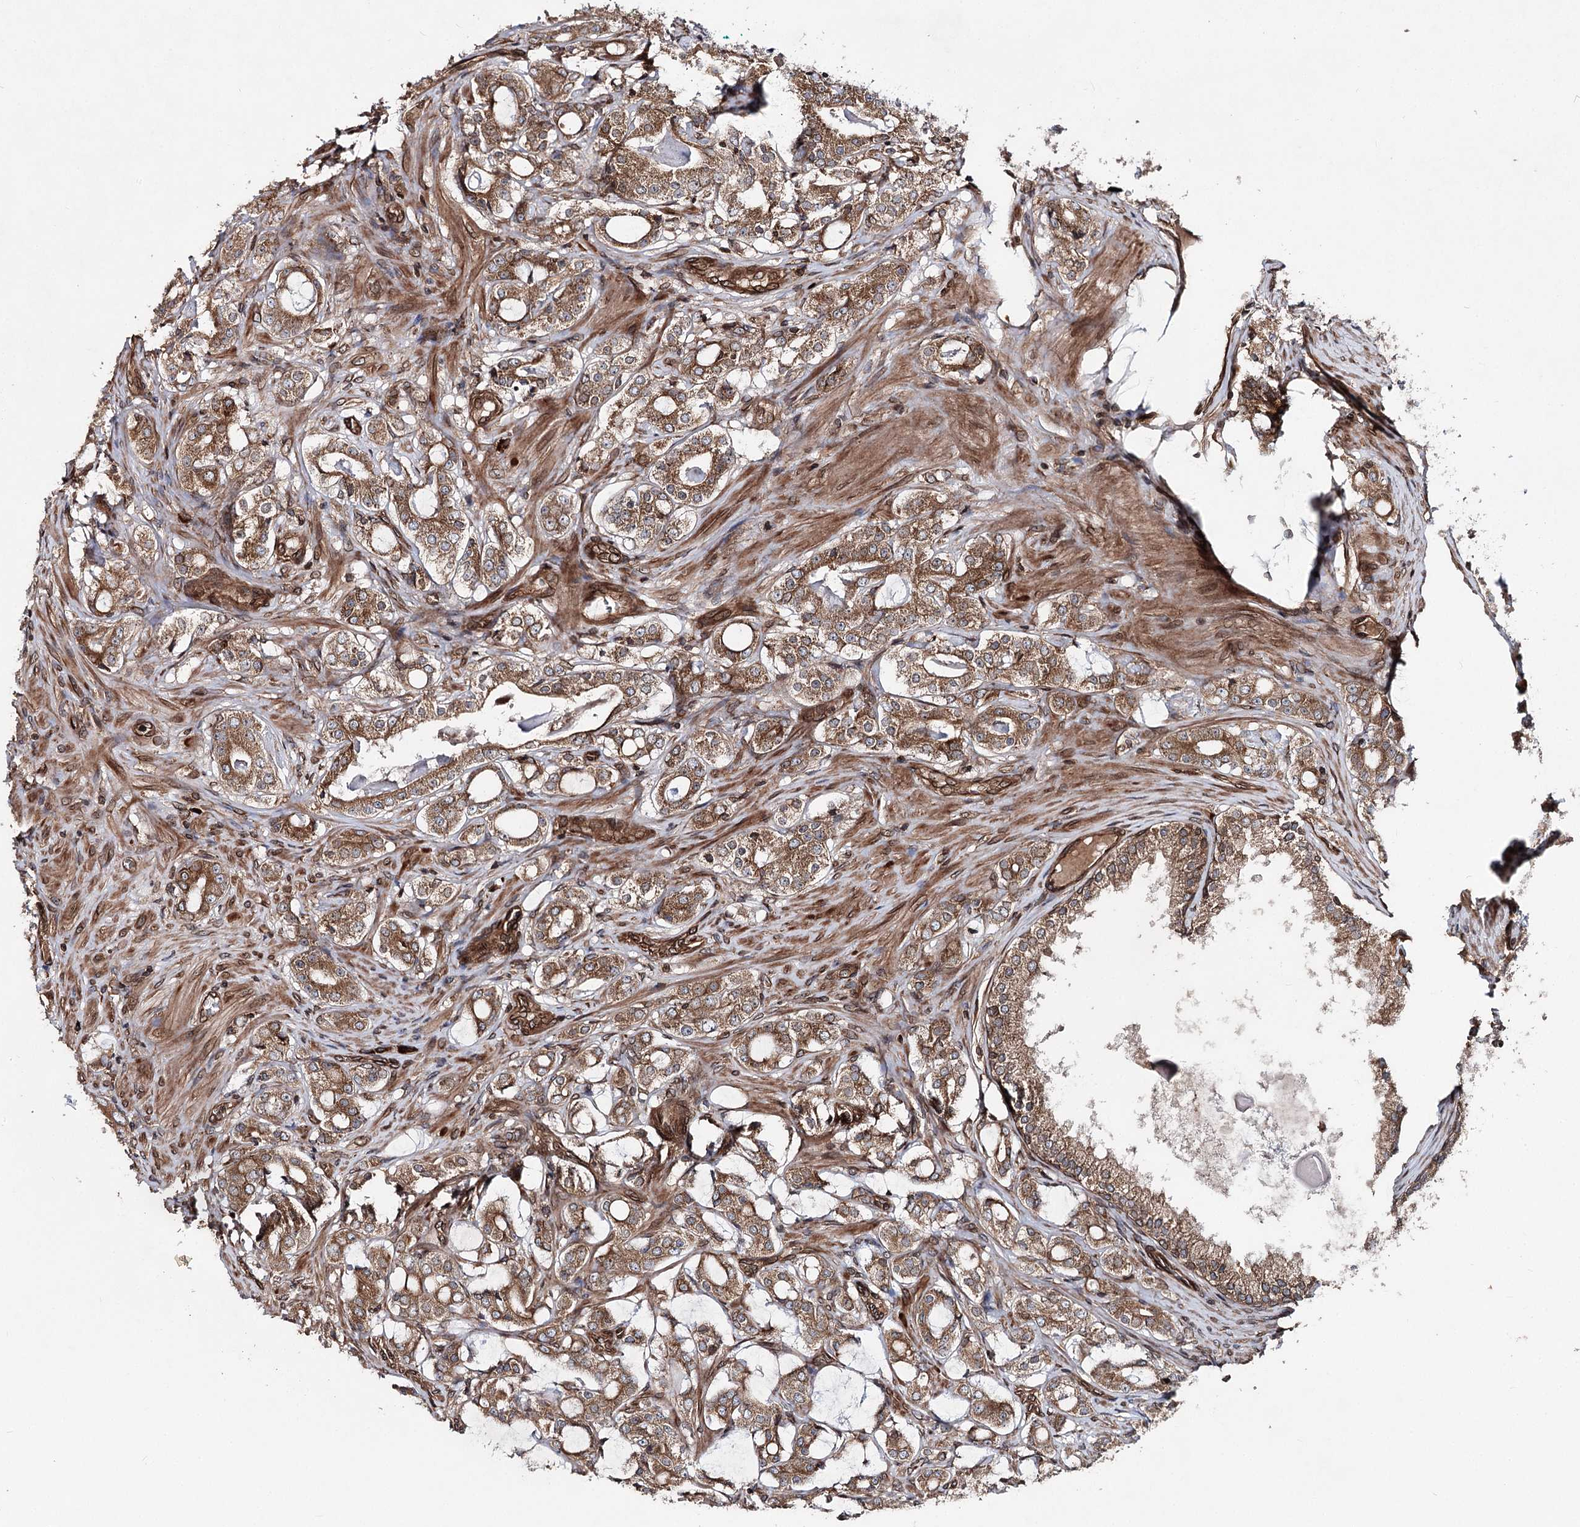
{"staining": {"intensity": "moderate", "quantity": ">75%", "location": "cytoplasmic/membranous"}, "tissue": "prostate cancer", "cell_type": "Tumor cells", "image_type": "cancer", "snomed": [{"axis": "morphology", "description": "Adenocarcinoma, High grade"}, {"axis": "topography", "description": "Prostate"}], "caption": "Brown immunohistochemical staining in human prostate cancer exhibits moderate cytoplasmic/membranous positivity in about >75% of tumor cells.", "gene": "FGFR1OP2", "patient": {"sex": "male", "age": 63}}